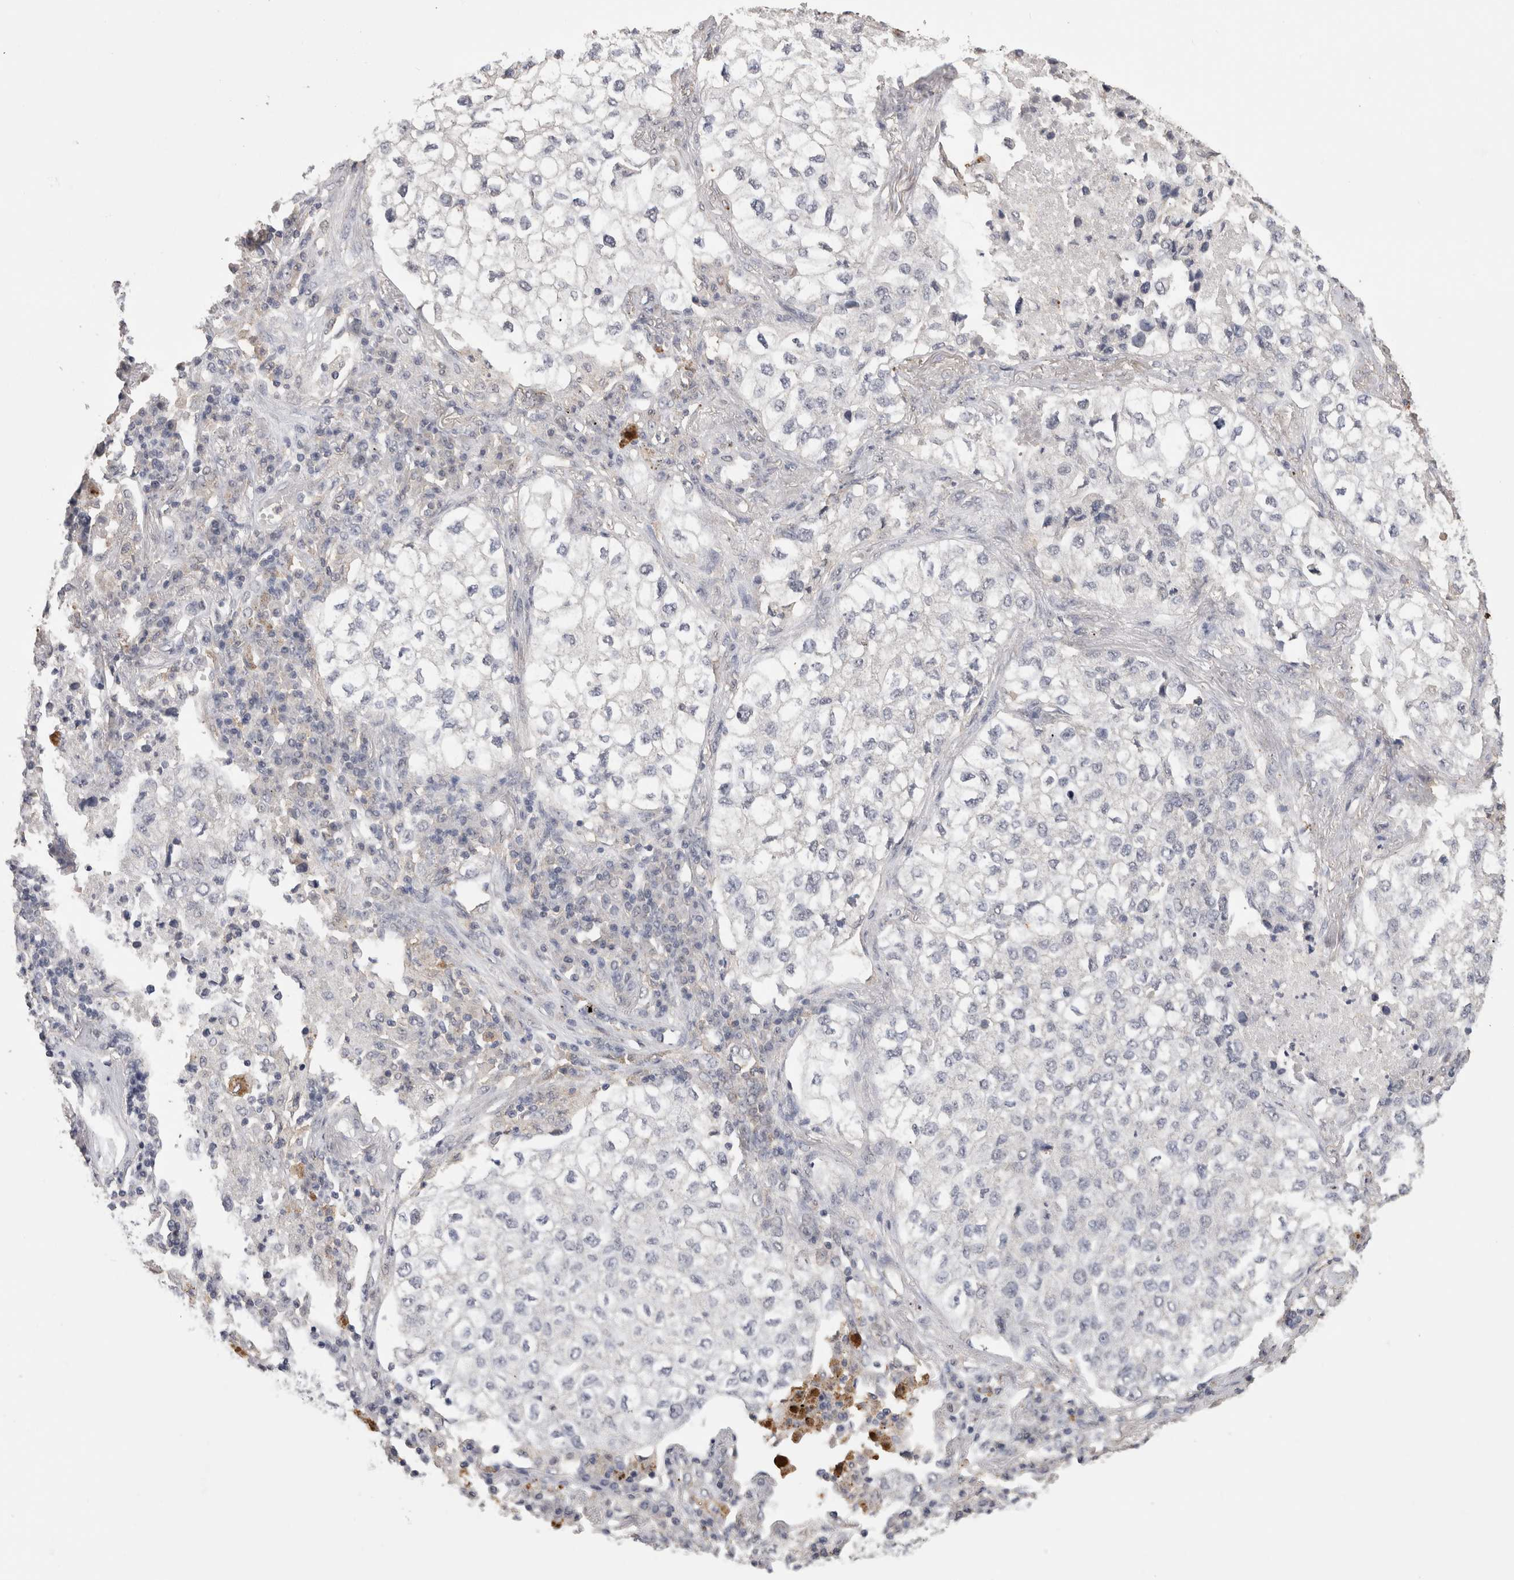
{"staining": {"intensity": "negative", "quantity": "none", "location": "none"}, "tissue": "lung cancer", "cell_type": "Tumor cells", "image_type": "cancer", "snomed": [{"axis": "morphology", "description": "Adenocarcinoma, NOS"}, {"axis": "topography", "description": "Lung"}], "caption": "Tumor cells show no significant protein positivity in lung adenocarcinoma. (Stains: DAB (3,3'-diaminobenzidine) immunohistochemistry (IHC) with hematoxylin counter stain, Microscopy: brightfield microscopy at high magnification).", "gene": "CNTFR", "patient": {"sex": "male", "age": 63}}